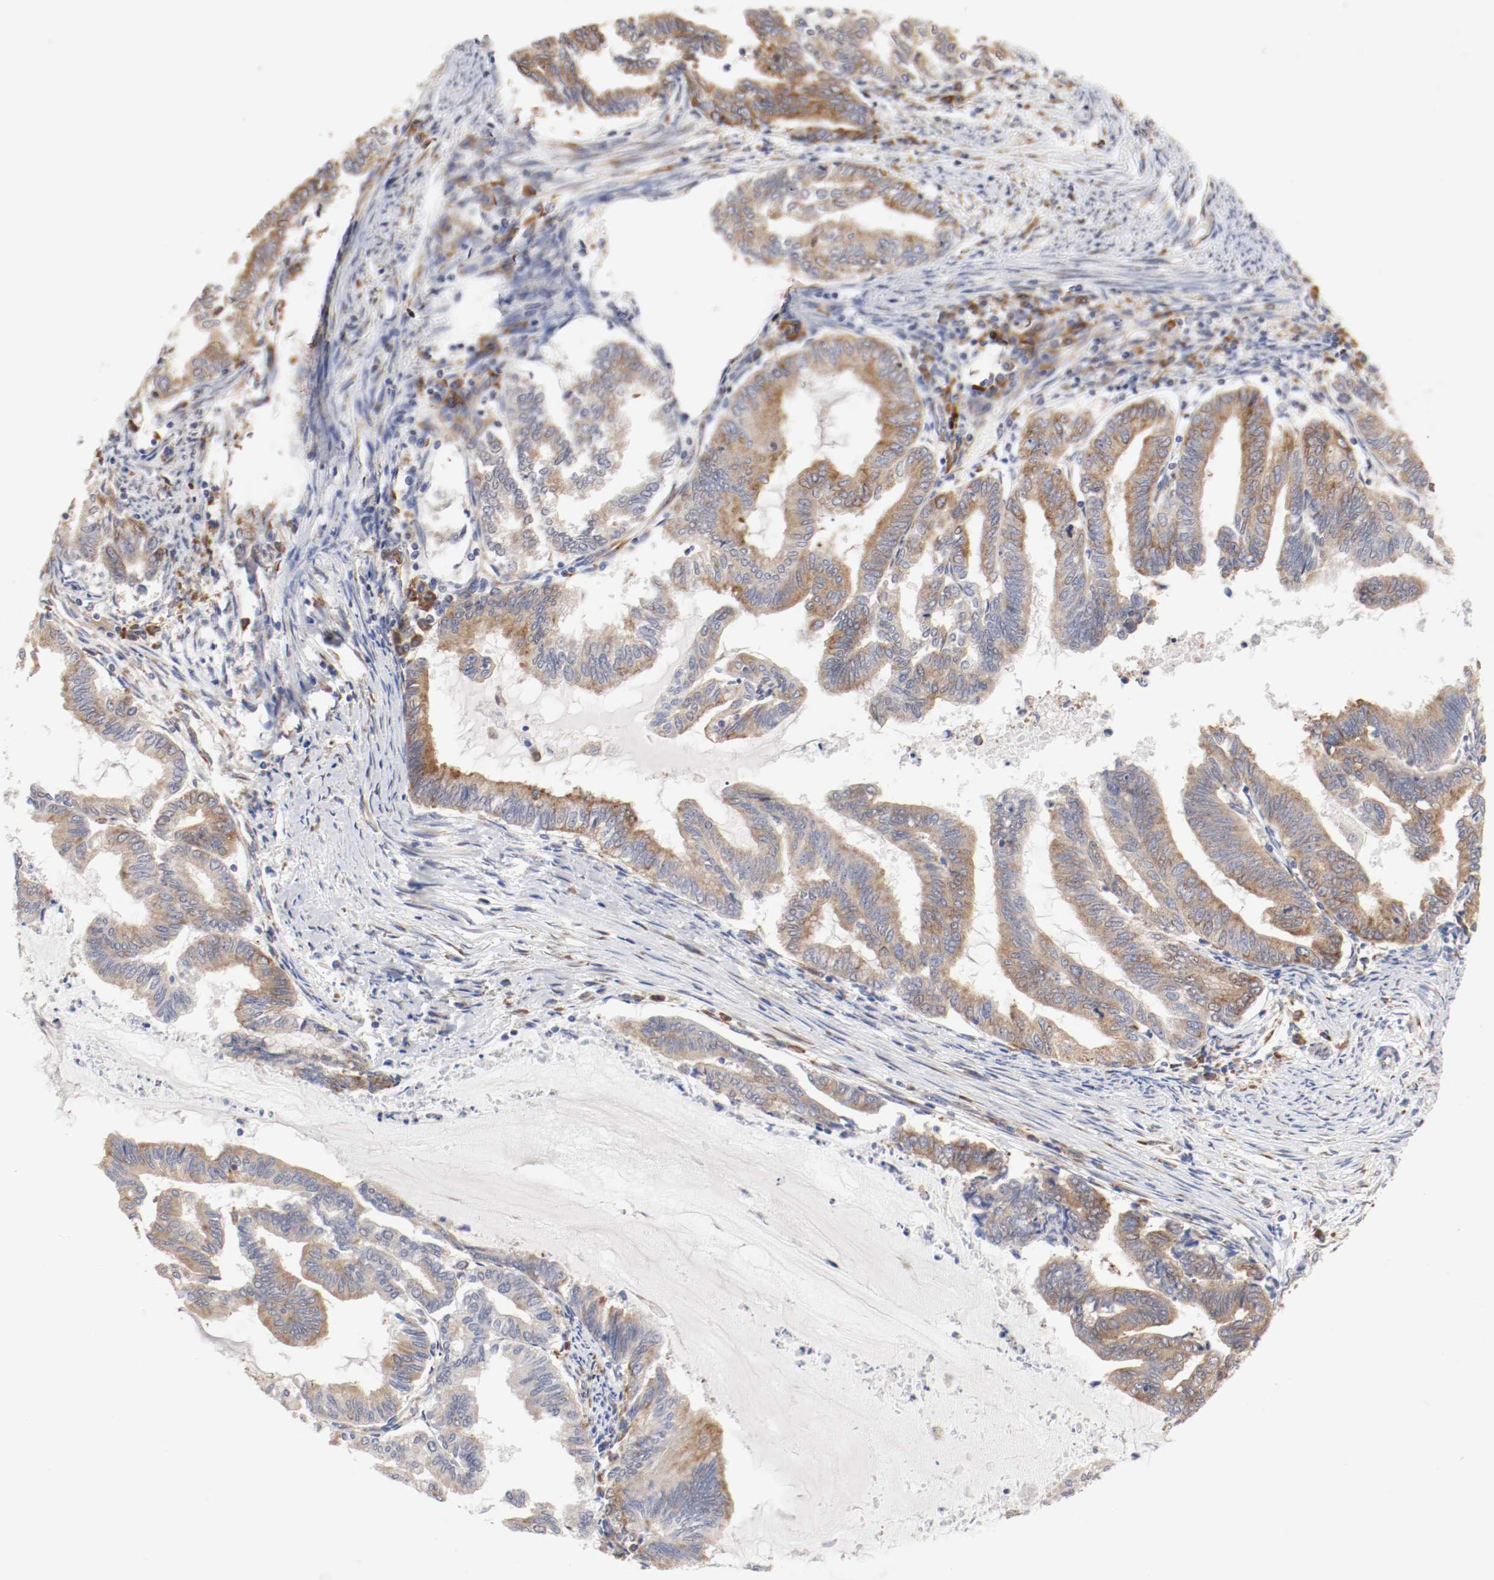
{"staining": {"intensity": "moderate", "quantity": ">75%", "location": "cytoplasmic/membranous"}, "tissue": "endometrial cancer", "cell_type": "Tumor cells", "image_type": "cancer", "snomed": [{"axis": "morphology", "description": "Adenocarcinoma, NOS"}, {"axis": "topography", "description": "Endometrium"}], "caption": "Protein expression analysis of human endometrial cancer reveals moderate cytoplasmic/membranous staining in about >75% of tumor cells.", "gene": "FKBP3", "patient": {"sex": "female", "age": 79}}